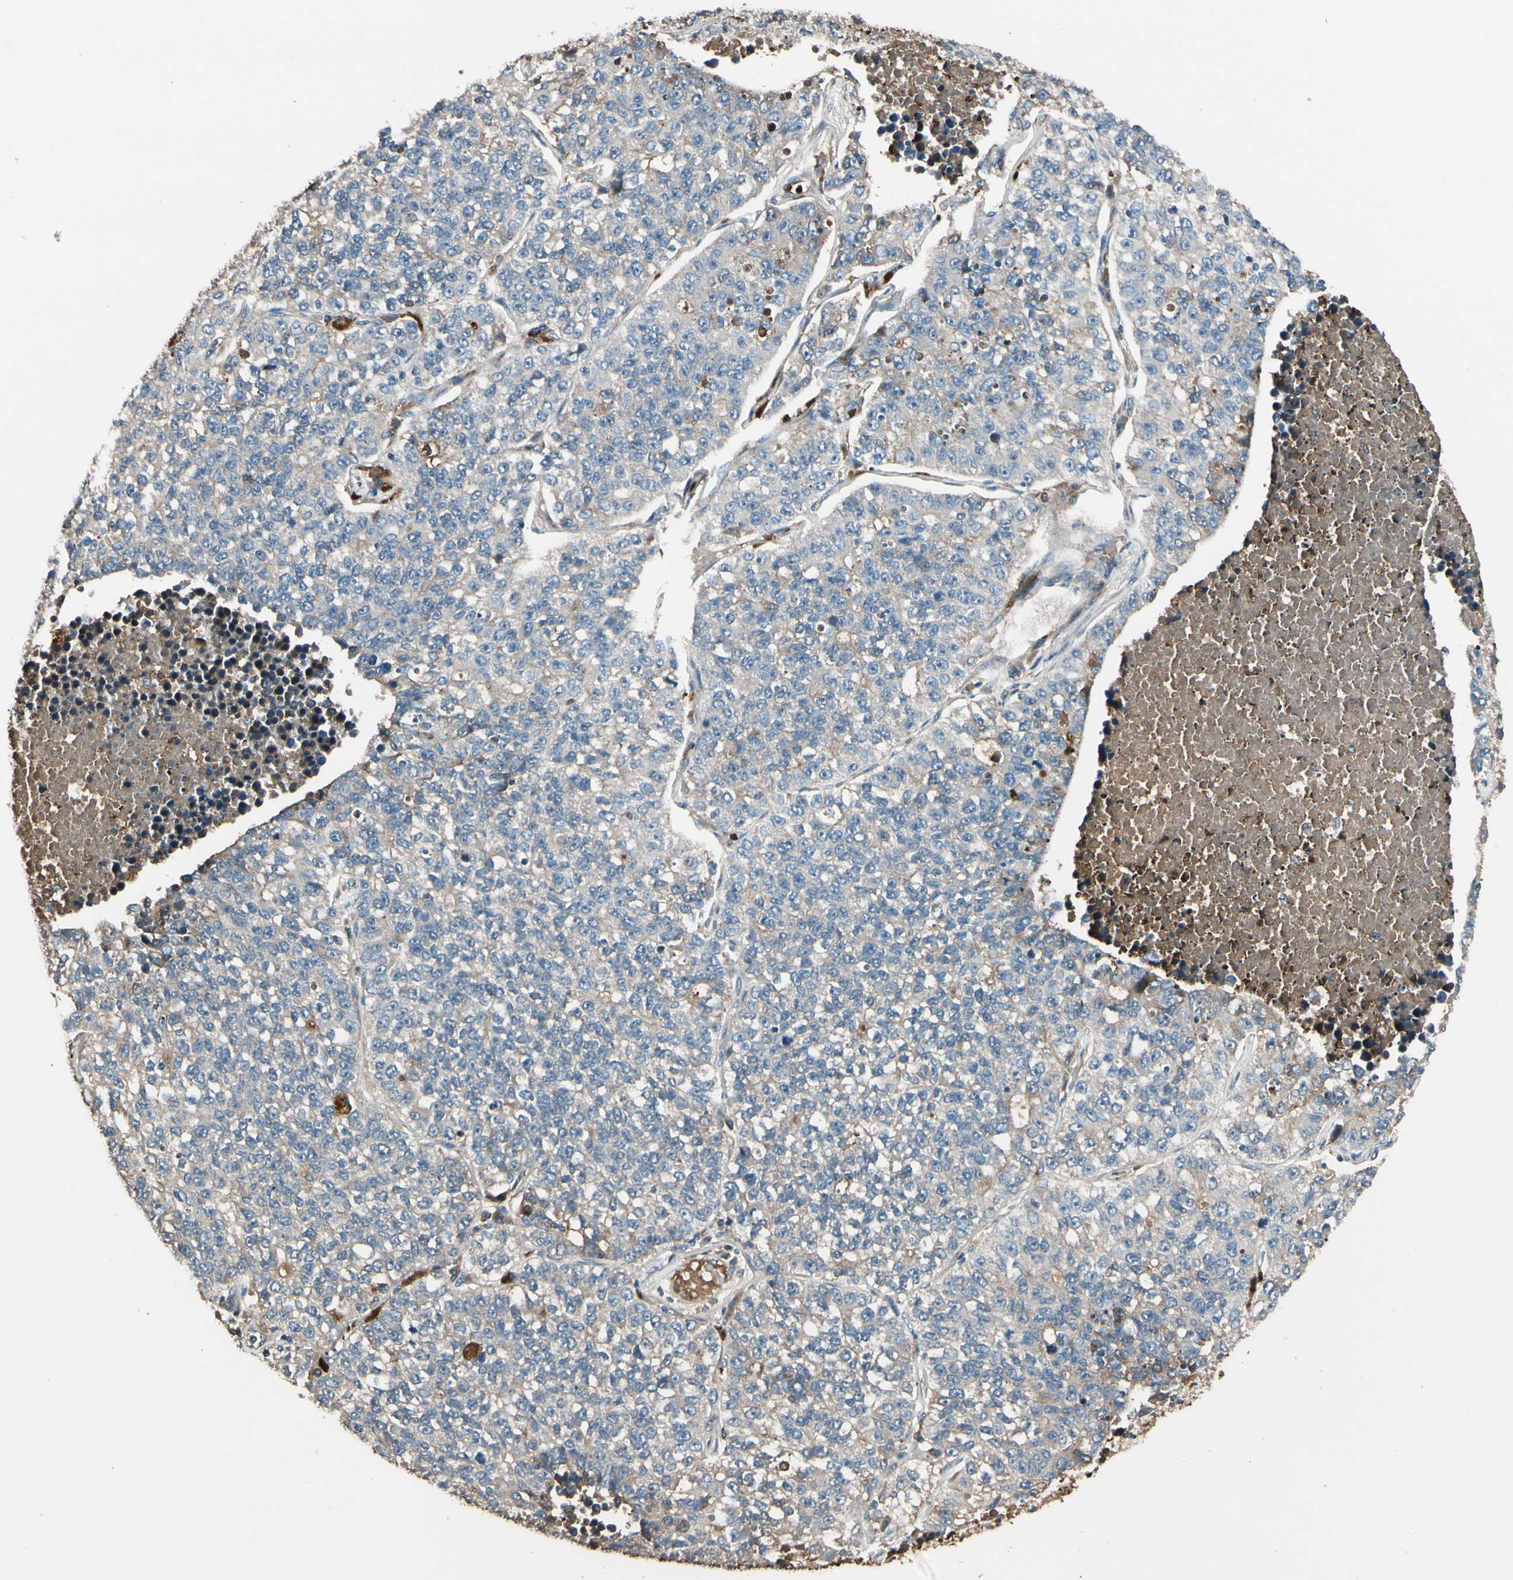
{"staining": {"intensity": "weak", "quantity": "25%-75%", "location": "cytoplasmic/membranous"}, "tissue": "lung cancer", "cell_type": "Tumor cells", "image_type": "cancer", "snomed": [{"axis": "morphology", "description": "Adenocarcinoma, NOS"}, {"axis": "topography", "description": "Lung"}], "caption": "Immunohistochemical staining of lung cancer (adenocarcinoma) shows low levels of weak cytoplasmic/membranous protein expression in about 25%-75% of tumor cells.", "gene": "STX11", "patient": {"sex": "male", "age": 49}}